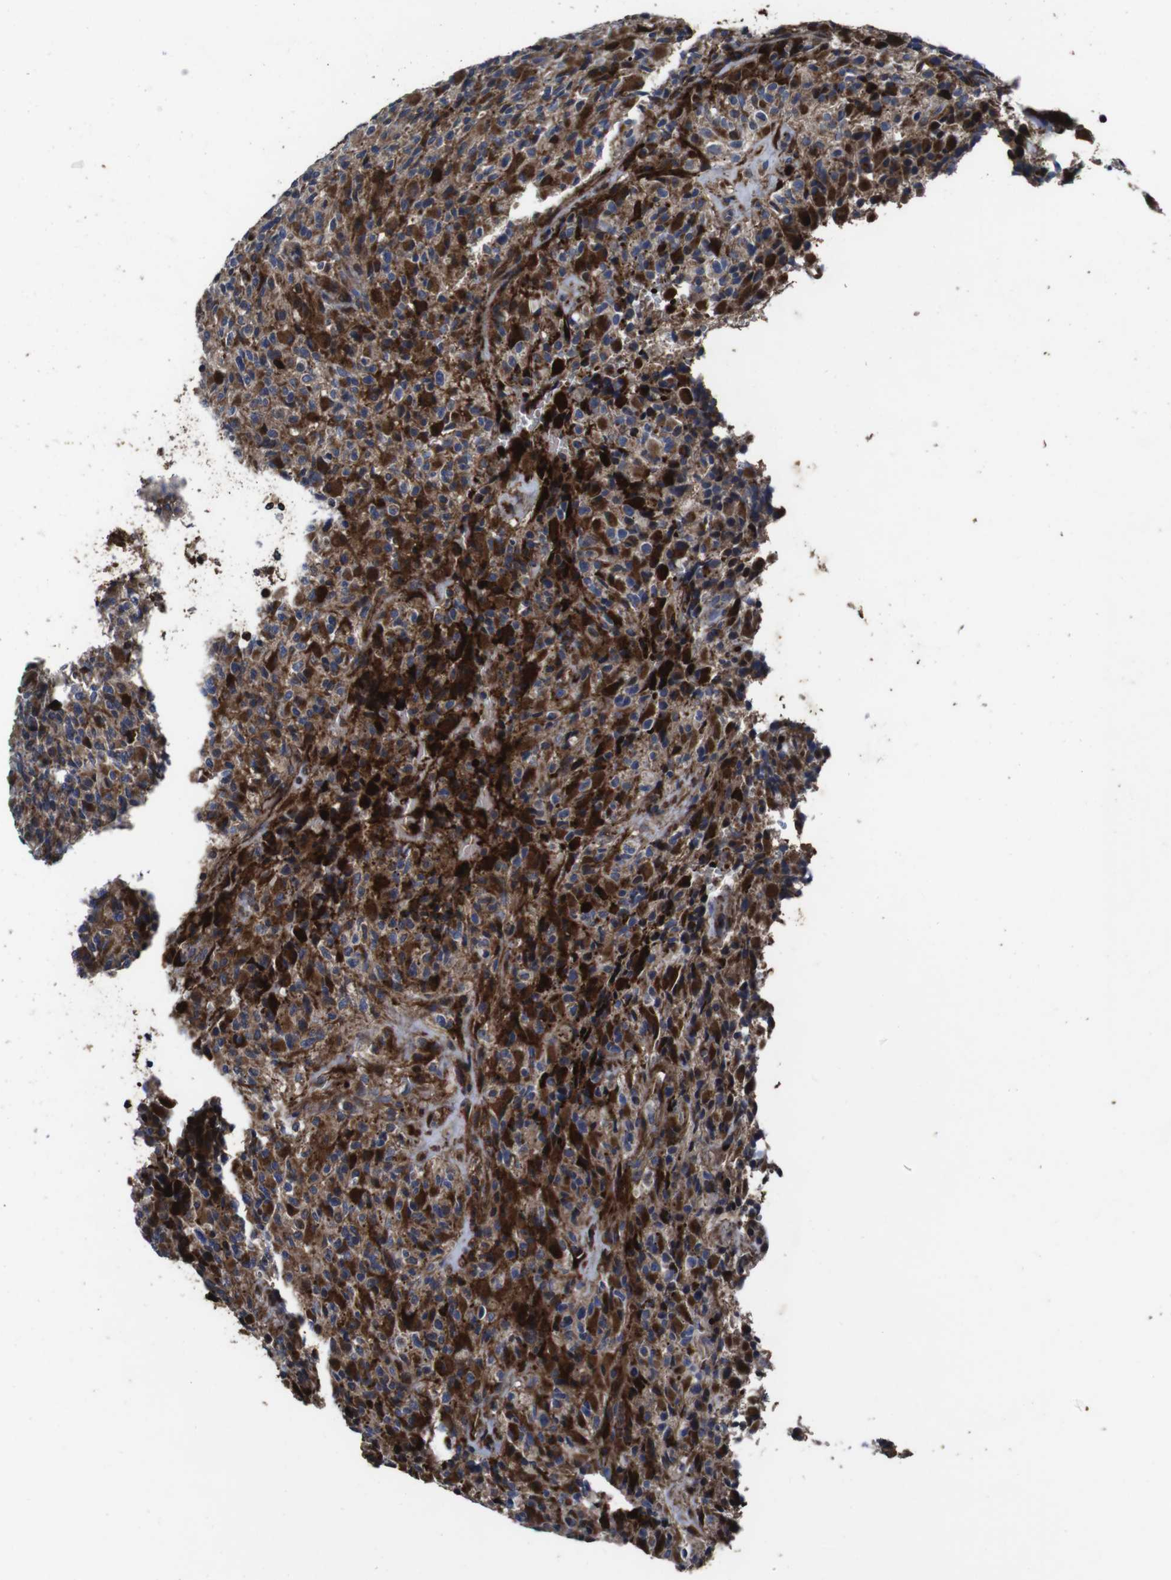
{"staining": {"intensity": "strong", "quantity": ">75%", "location": "cytoplasmic/membranous"}, "tissue": "glioma", "cell_type": "Tumor cells", "image_type": "cancer", "snomed": [{"axis": "morphology", "description": "Glioma, malignant, High grade"}, {"axis": "topography", "description": "Brain"}], "caption": "Protein staining reveals strong cytoplasmic/membranous expression in approximately >75% of tumor cells in glioma. (DAB (3,3'-diaminobenzidine) IHC with brightfield microscopy, high magnification).", "gene": "SMYD3", "patient": {"sex": "male", "age": 71}}